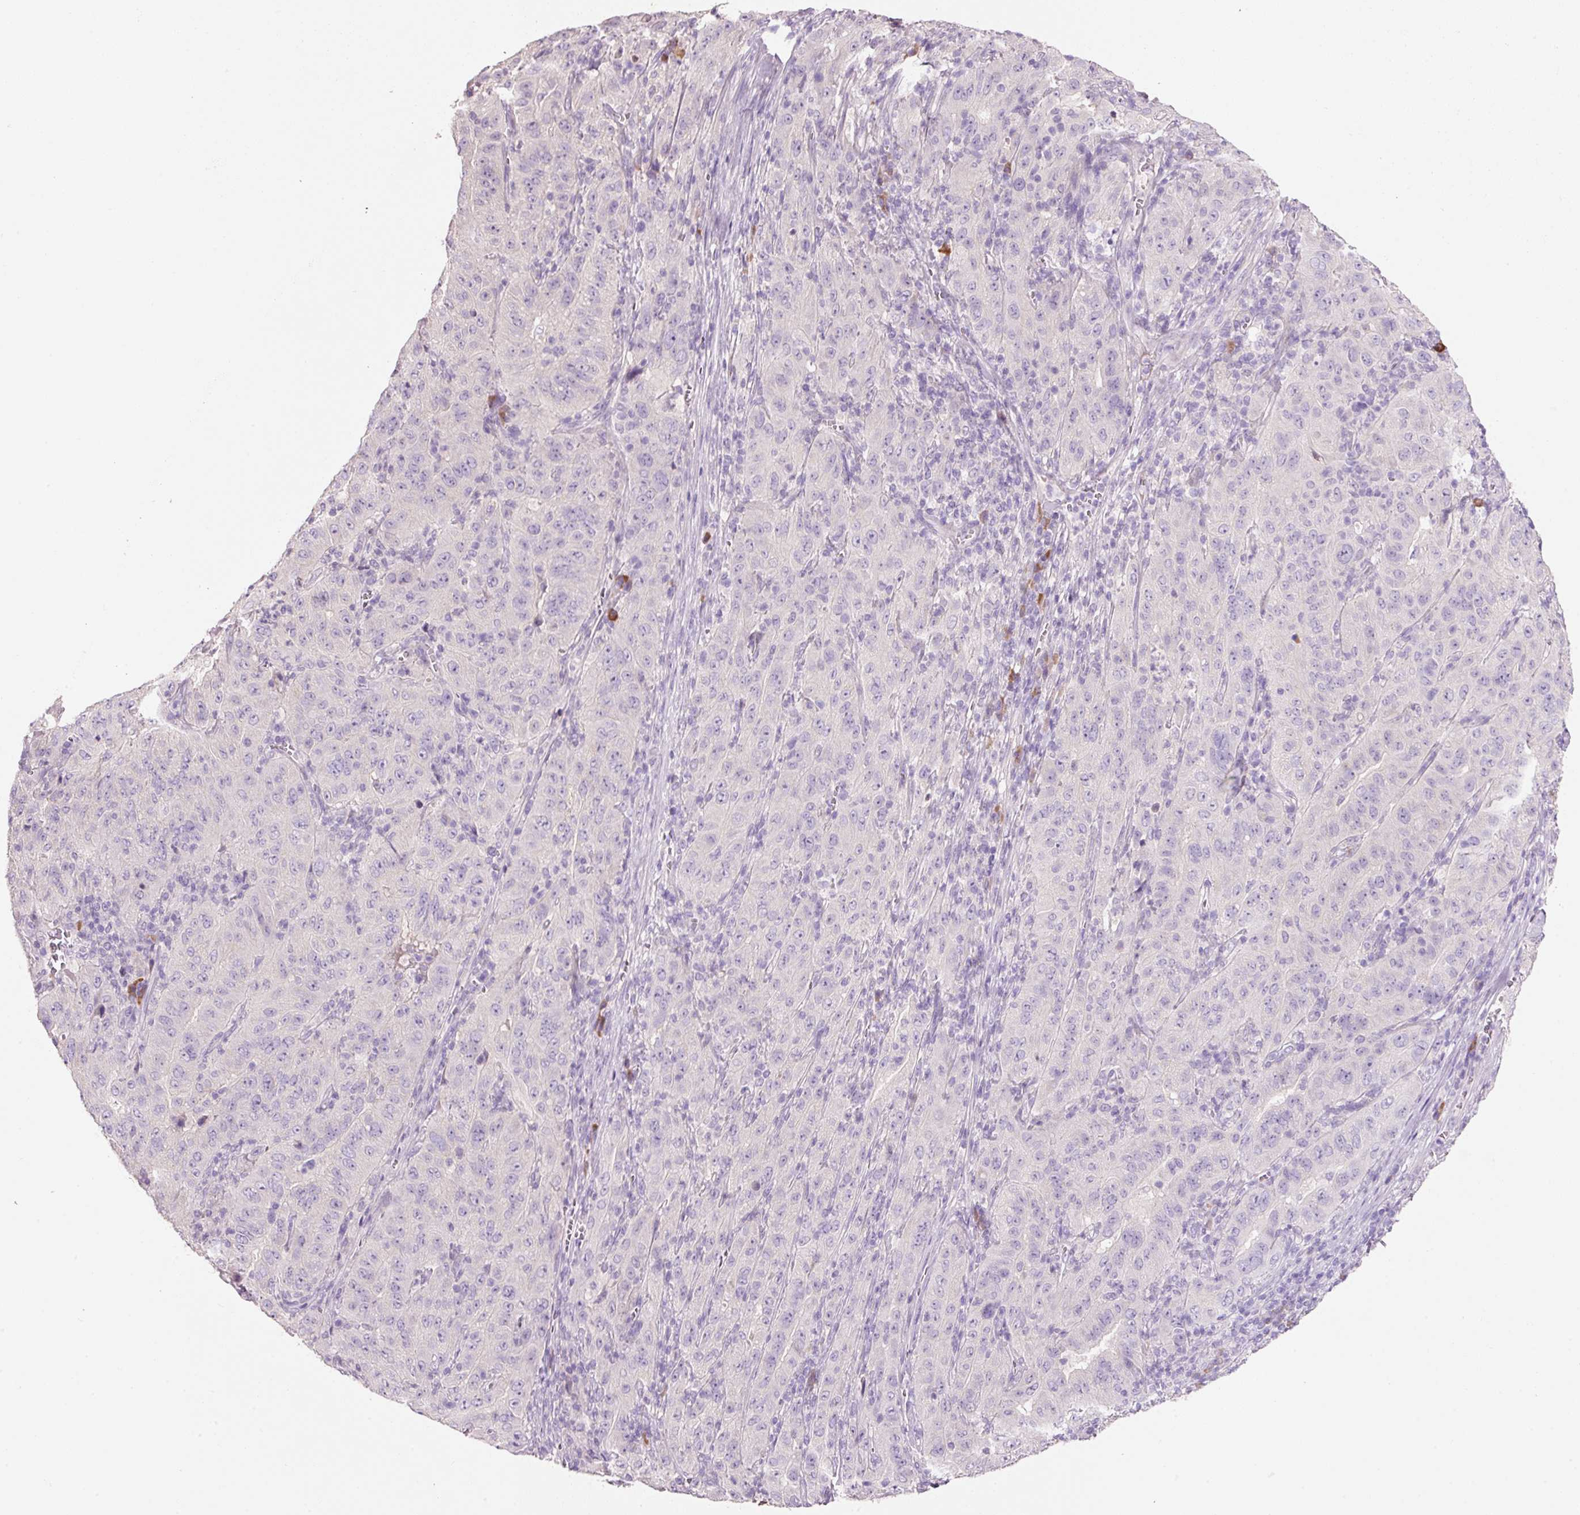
{"staining": {"intensity": "negative", "quantity": "none", "location": "none"}, "tissue": "pancreatic cancer", "cell_type": "Tumor cells", "image_type": "cancer", "snomed": [{"axis": "morphology", "description": "Adenocarcinoma, NOS"}, {"axis": "topography", "description": "Pancreas"}], "caption": "Pancreatic cancer was stained to show a protein in brown. There is no significant positivity in tumor cells.", "gene": "TENT5C", "patient": {"sex": "male", "age": 63}}